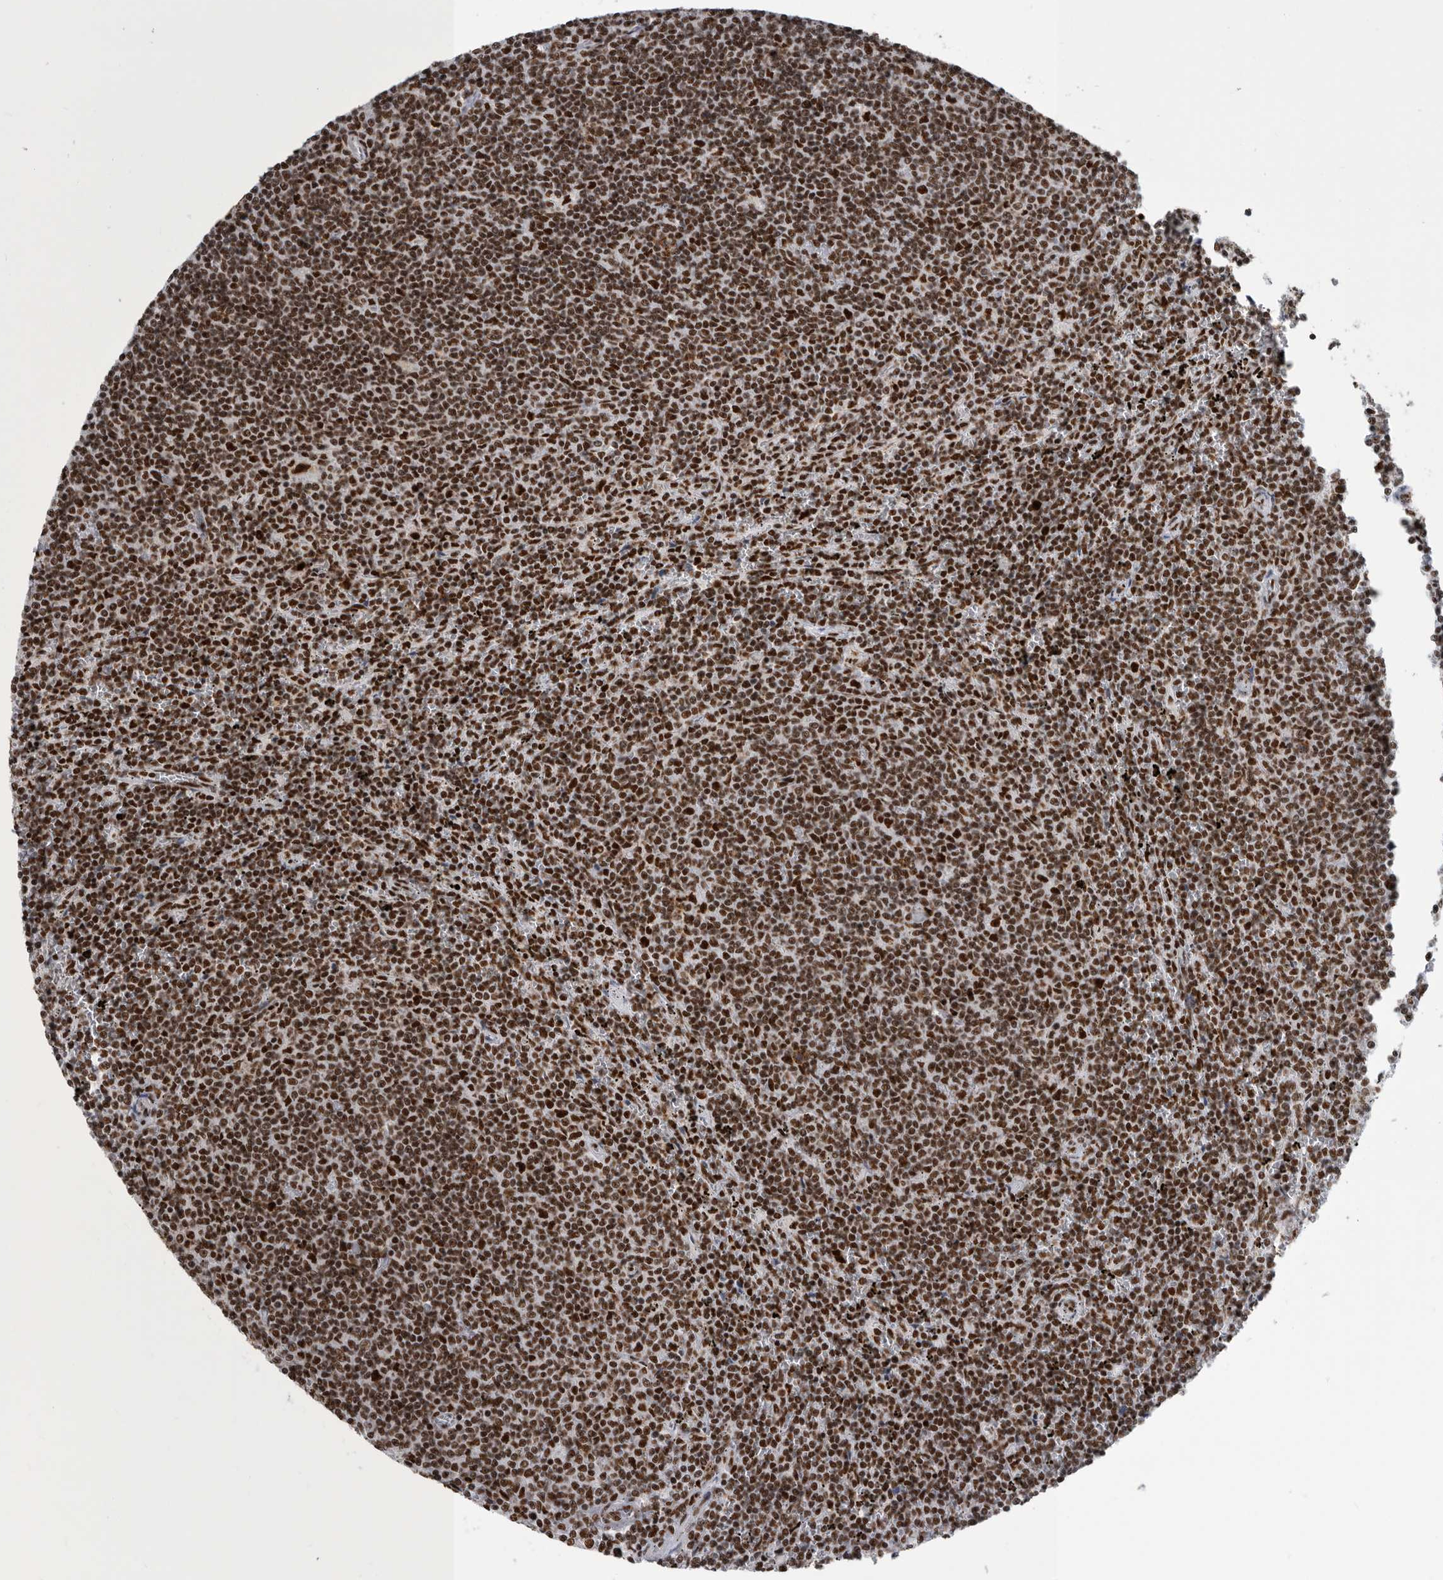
{"staining": {"intensity": "strong", "quantity": ">75%", "location": "nuclear"}, "tissue": "lymphoma", "cell_type": "Tumor cells", "image_type": "cancer", "snomed": [{"axis": "morphology", "description": "Malignant lymphoma, non-Hodgkin's type, Low grade"}, {"axis": "topography", "description": "Spleen"}], "caption": "Human low-grade malignant lymphoma, non-Hodgkin's type stained for a protein (brown) reveals strong nuclear positive positivity in about >75% of tumor cells.", "gene": "BCLAF1", "patient": {"sex": "female", "age": 50}}